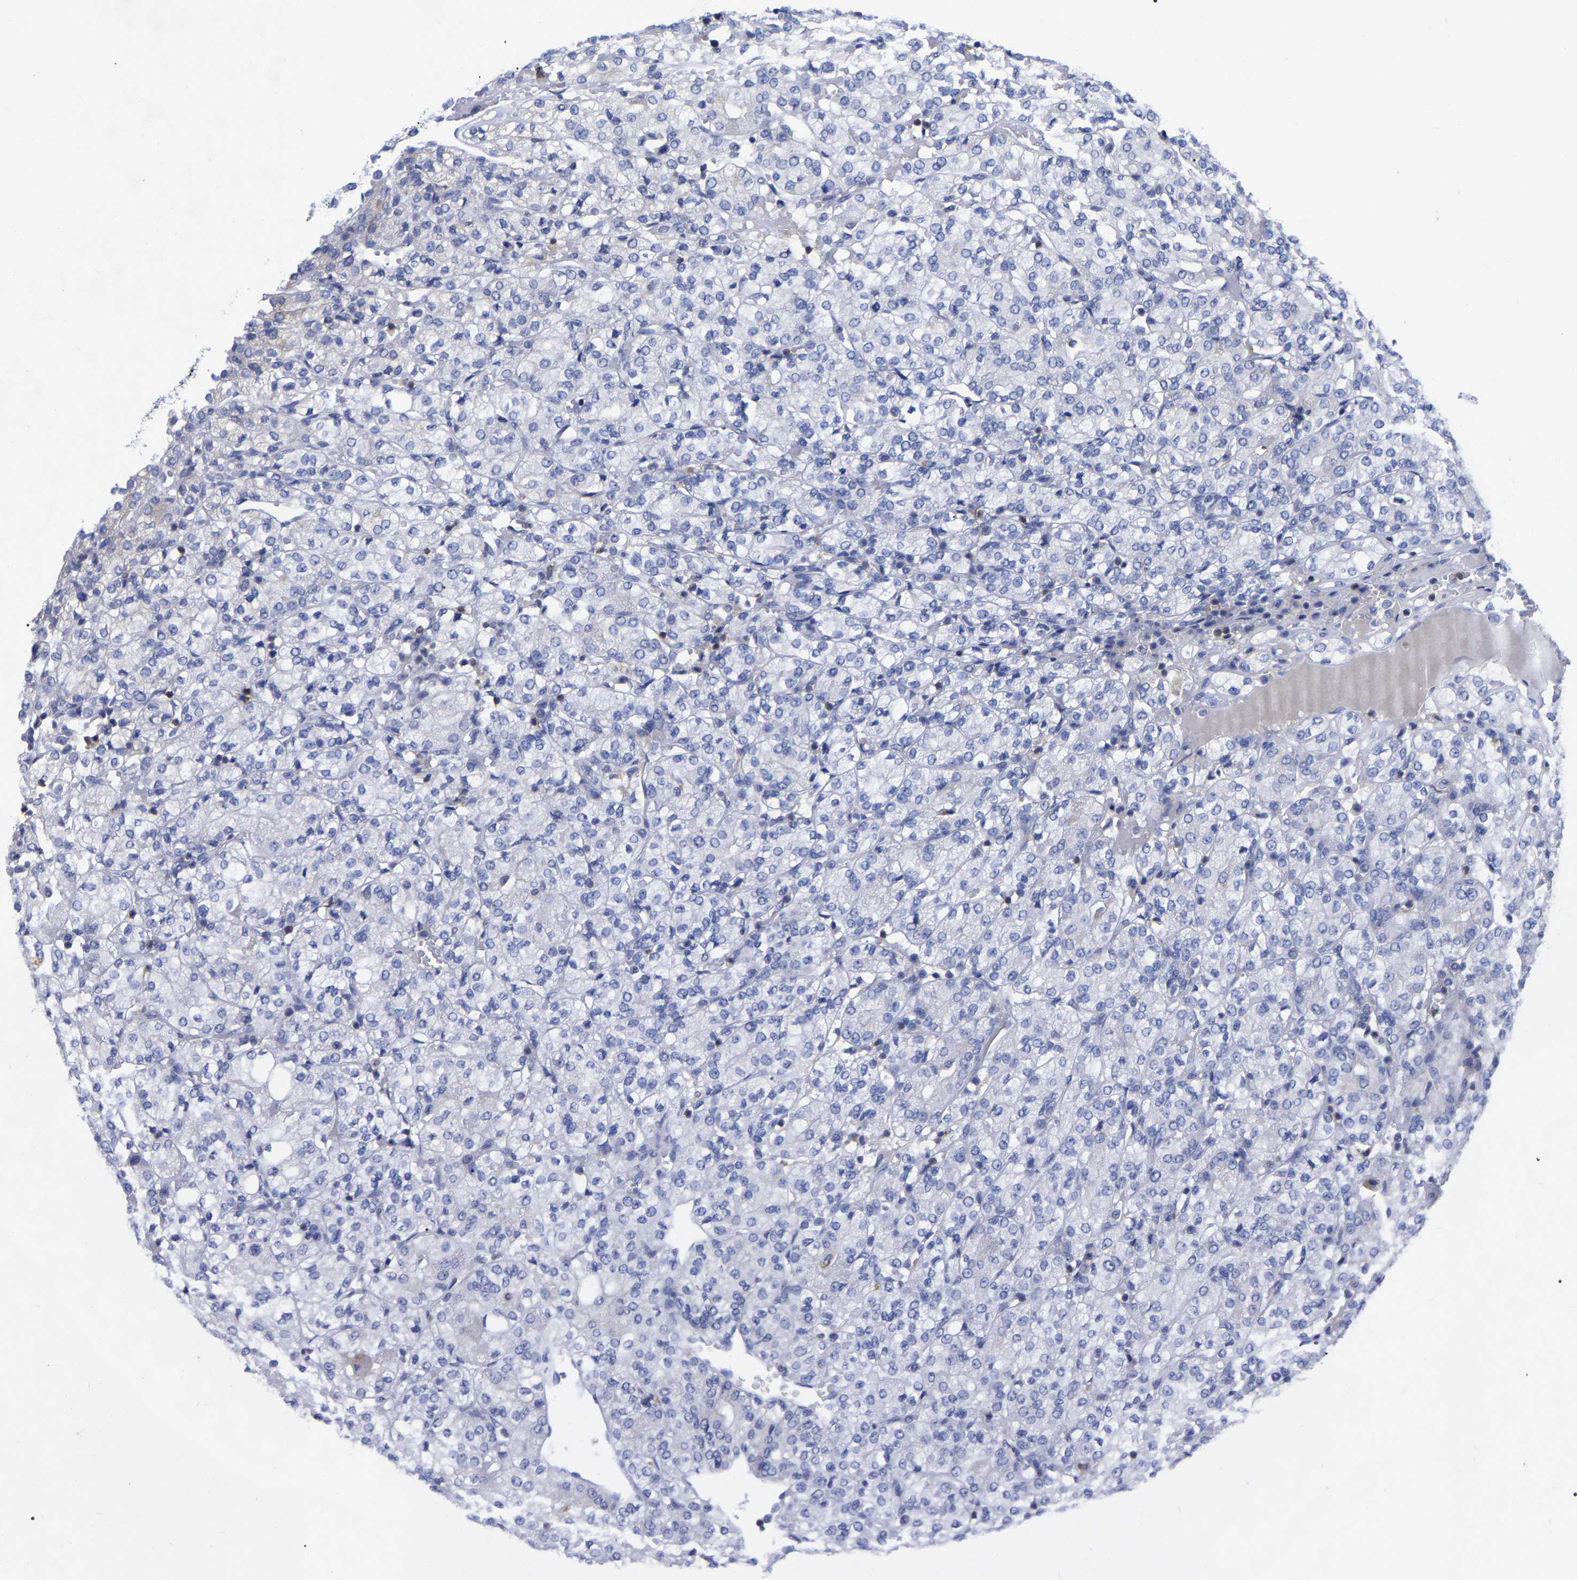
{"staining": {"intensity": "negative", "quantity": "none", "location": "none"}, "tissue": "renal cancer", "cell_type": "Tumor cells", "image_type": "cancer", "snomed": [{"axis": "morphology", "description": "Adenocarcinoma, NOS"}, {"axis": "topography", "description": "Kidney"}], "caption": "Immunohistochemical staining of renal adenocarcinoma displays no significant positivity in tumor cells.", "gene": "PTPN7", "patient": {"sex": "male", "age": 77}}